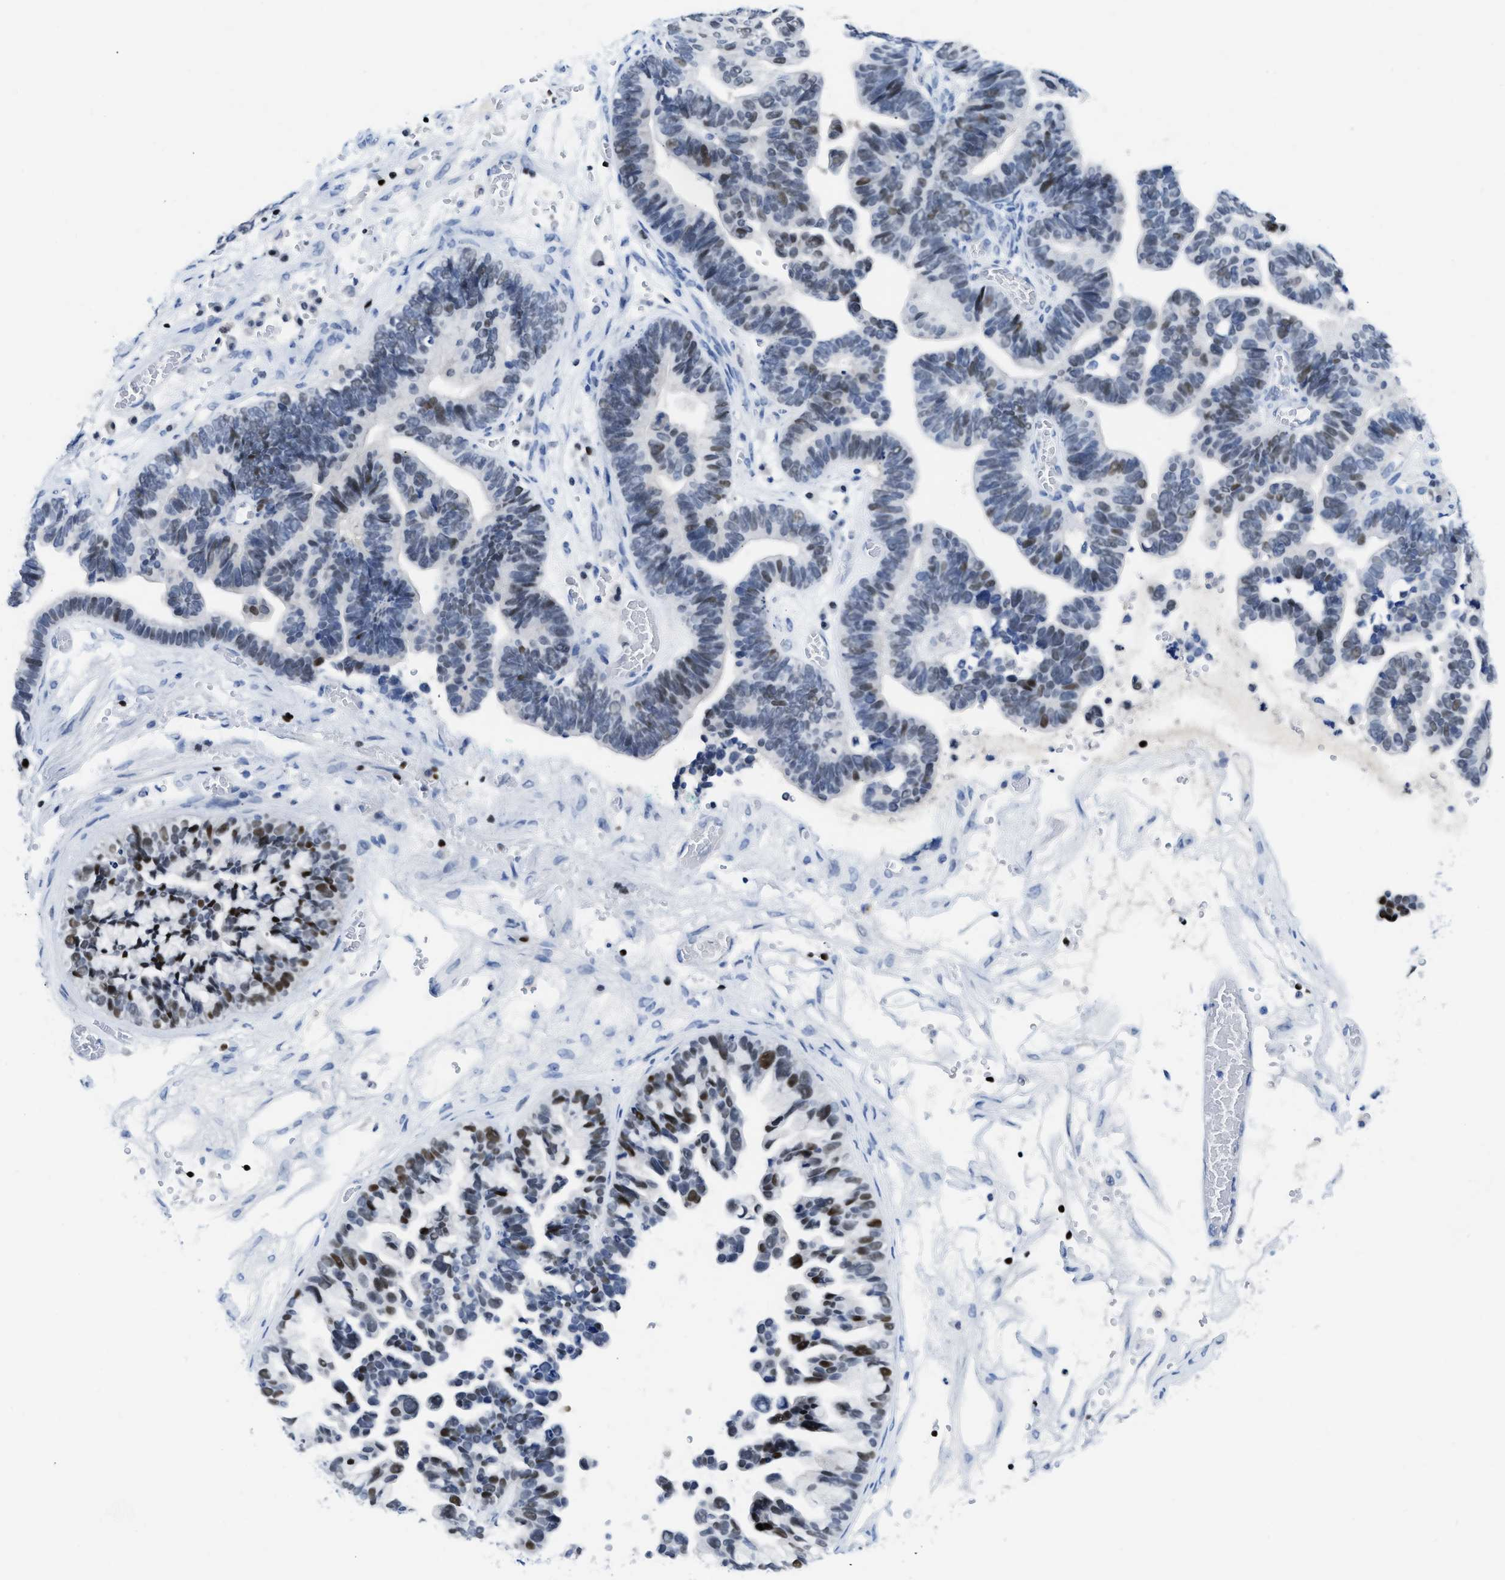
{"staining": {"intensity": "moderate", "quantity": "<25%", "location": "nuclear"}, "tissue": "ovarian cancer", "cell_type": "Tumor cells", "image_type": "cancer", "snomed": [{"axis": "morphology", "description": "Cystadenocarcinoma, serous, NOS"}, {"axis": "topography", "description": "Ovary"}], "caption": "IHC of ovarian cancer (serous cystadenocarcinoma) demonstrates low levels of moderate nuclear expression in about <25% of tumor cells.", "gene": "TCF7", "patient": {"sex": "female", "age": 56}}